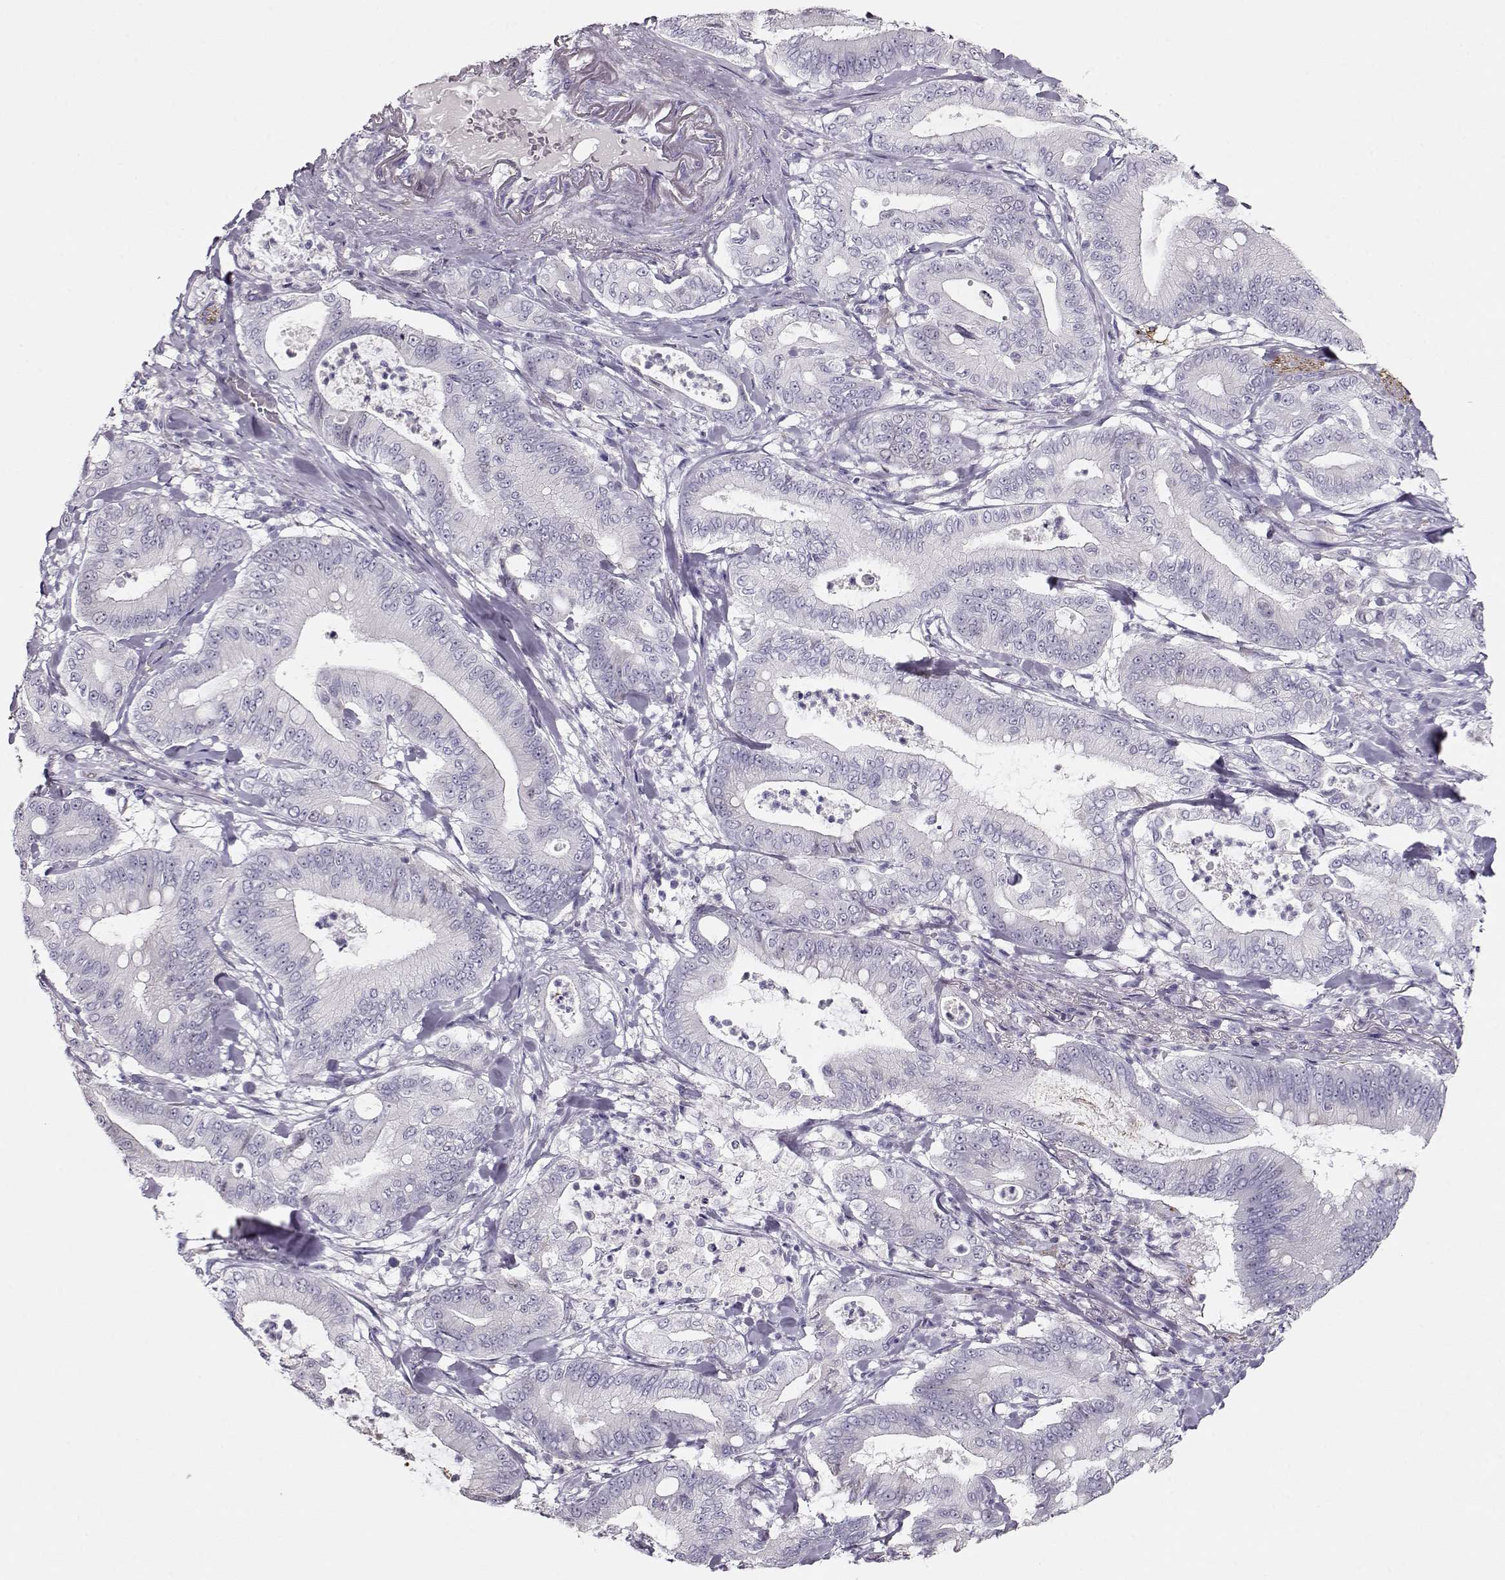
{"staining": {"intensity": "negative", "quantity": "none", "location": "none"}, "tissue": "pancreatic cancer", "cell_type": "Tumor cells", "image_type": "cancer", "snomed": [{"axis": "morphology", "description": "Adenocarcinoma, NOS"}, {"axis": "topography", "description": "Pancreas"}], "caption": "Micrograph shows no protein positivity in tumor cells of pancreatic adenocarcinoma tissue.", "gene": "RBM44", "patient": {"sex": "male", "age": 71}}